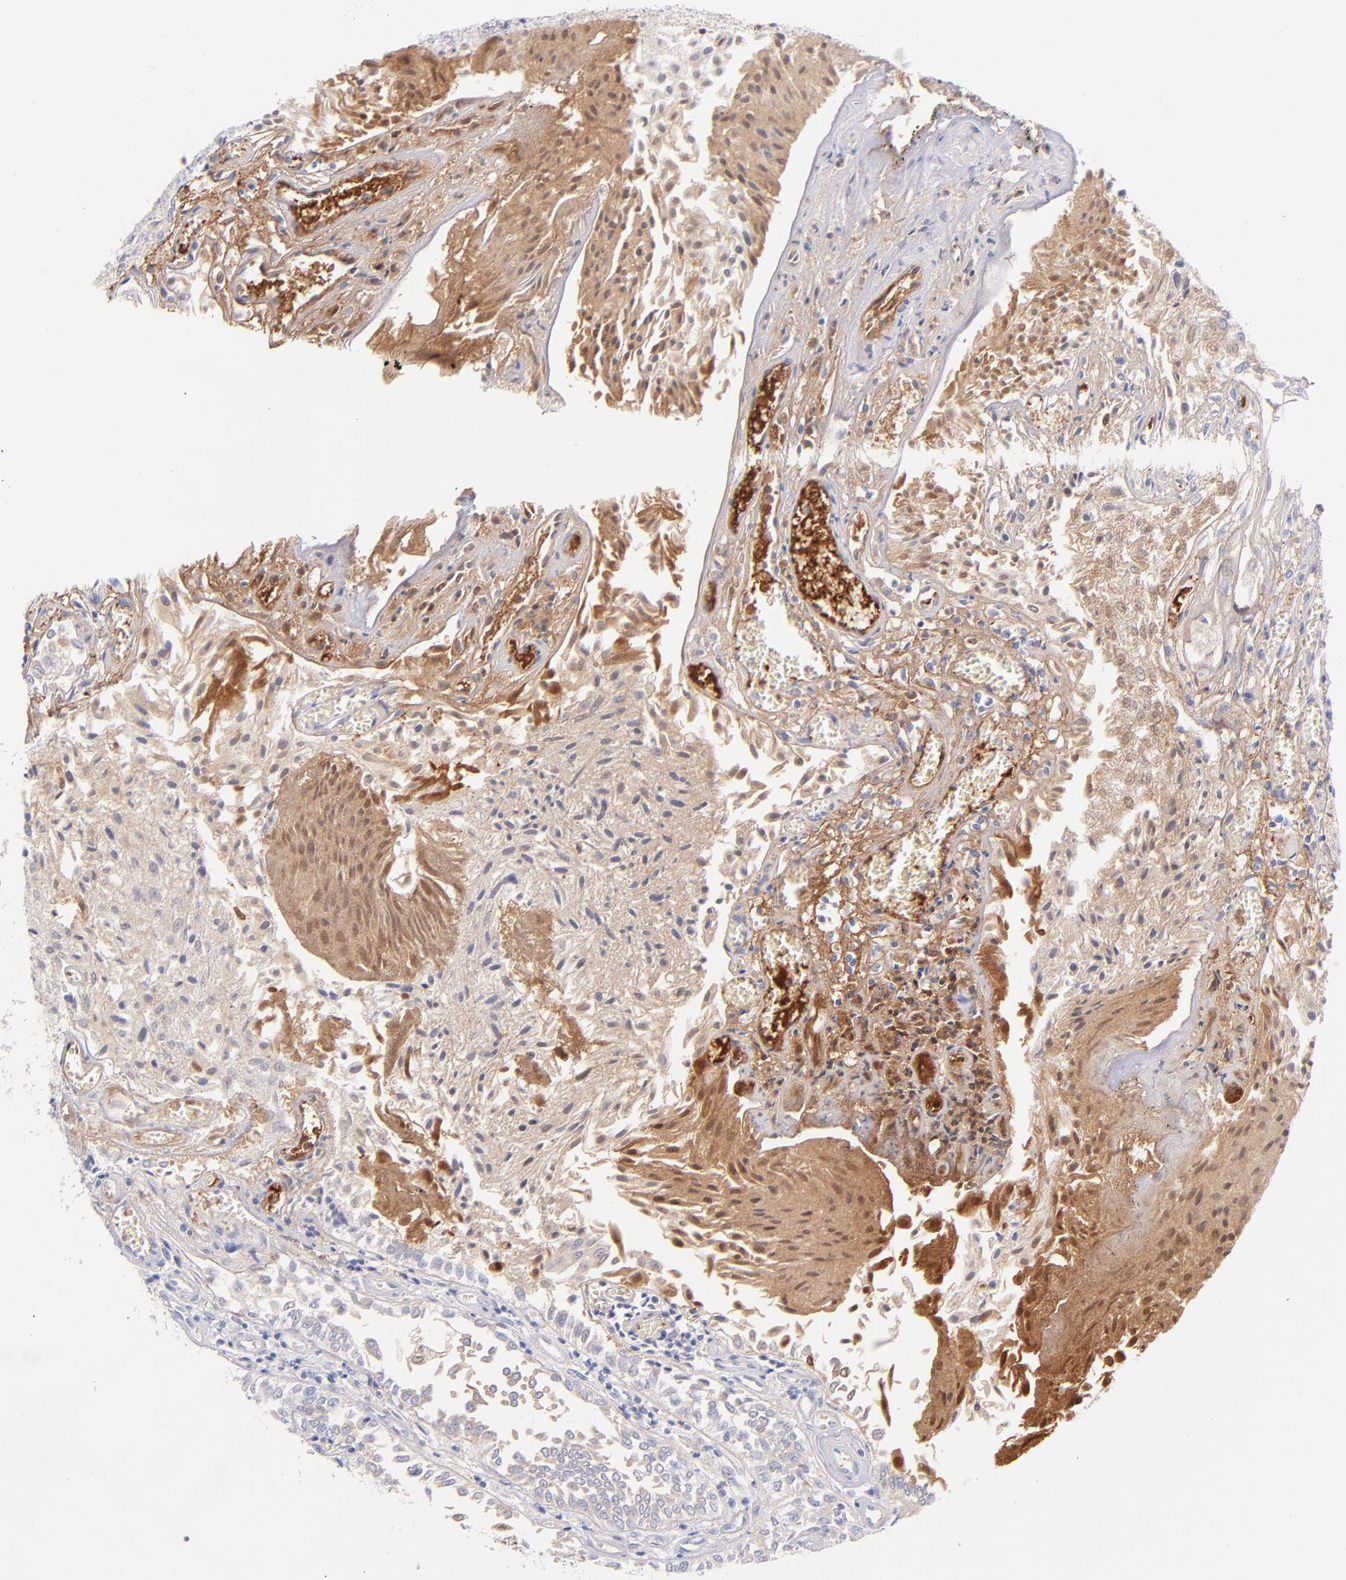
{"staining": {"intensity": "moderate", "quantity": "<25%", "location": "cytoplasmic/membranous"}, "tissue": "urothelial cancer", "cell_type": "Tumor cells", "image_type": "cancer", "snomed": [{"axis": "morphology", "description": "Urothelial carcinoma, Low grade"}, {"axis": "topography", "description": "Urinary bladder"}], "caption": "Immunohistochemistry of low-grade urothelial carcinoma demonstrates low levels of moderate cytoplasmic/membranous staining in about <25% of tumor cells.", "gene": "HP", "patient": {"sex": "male", "age": 86}}